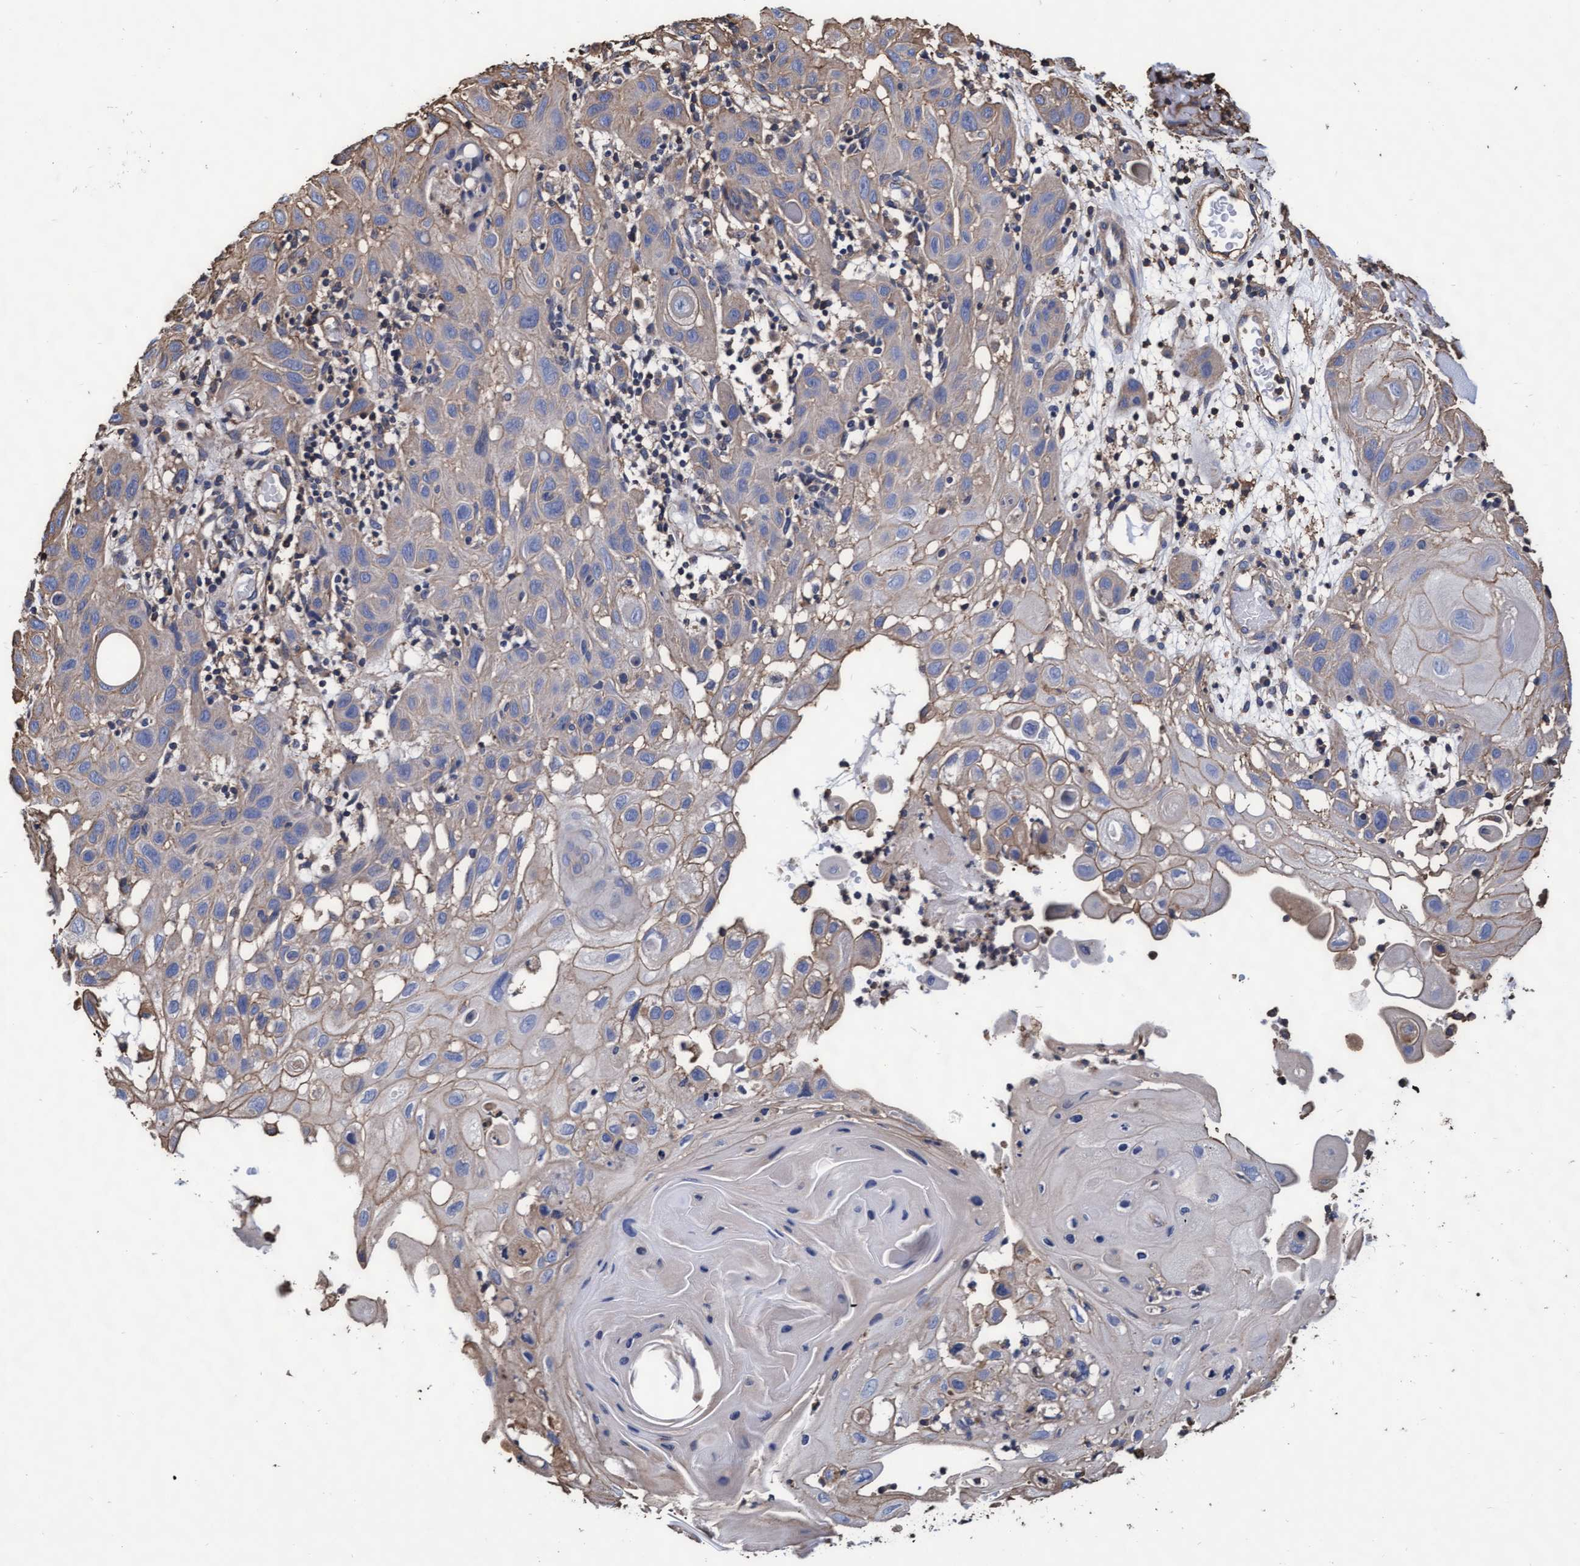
{"staining": {"intensity": "weak", "quantity": "<25%", "location": "cytoplasmic/membranous"}, "tissue": "skin cancer", "cell_type": "Tumor cells", "image_type": "cancer", "snomed": [{"axis": "morphology", "description": "Squamous cell carcinoma, NOS"}, {"axis": "topography", "description": "Skin"}], "caption": "IHC micrograph of skin squamous cell carcinoma stained for a protein (brown), which exhibits no expression in tumor cells.", "gene": "GRHPR", "patient": {"sex": "female", "age": 96}}